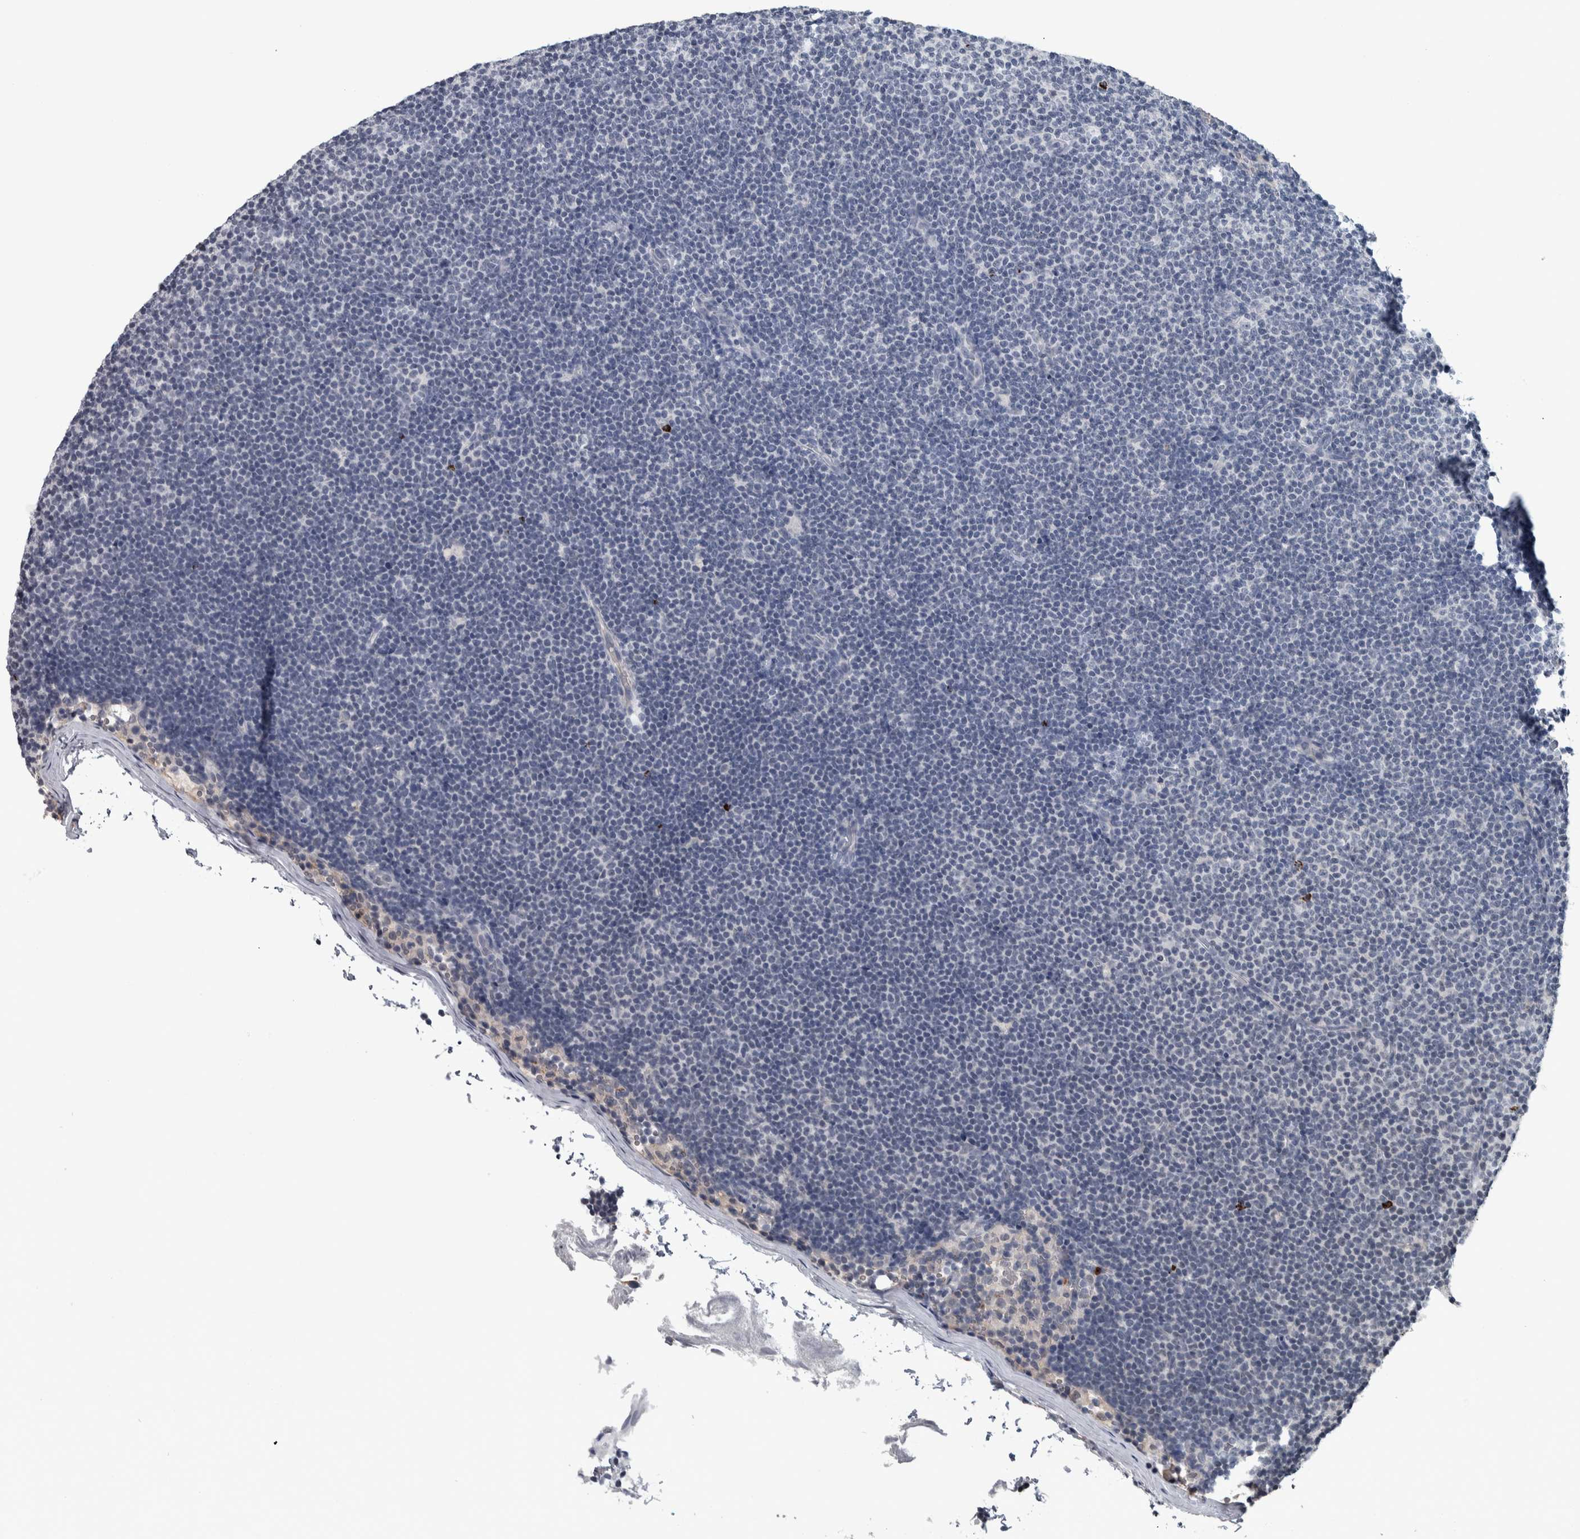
{"staining": {"intensity": "negative", "quantity": "none", "location": "none"}, "tissue": "lymphoma", "cell_type": "Tumor cells", "image_type": "cancer", "snomed": [{"axis": "morphology", "description": "Malignant lymphoma, non-Hodgkin's type, Low grade"}, {"axis": "topography", "description": "Lymph node"}], "caption": "A high-resolution micrograph shows immunohistochemistry staining of lymphoma, which reveals no significant staining in tumor cells.", "gene": "CAVIN4", "patient": {"sex": "female", "age": 53}}